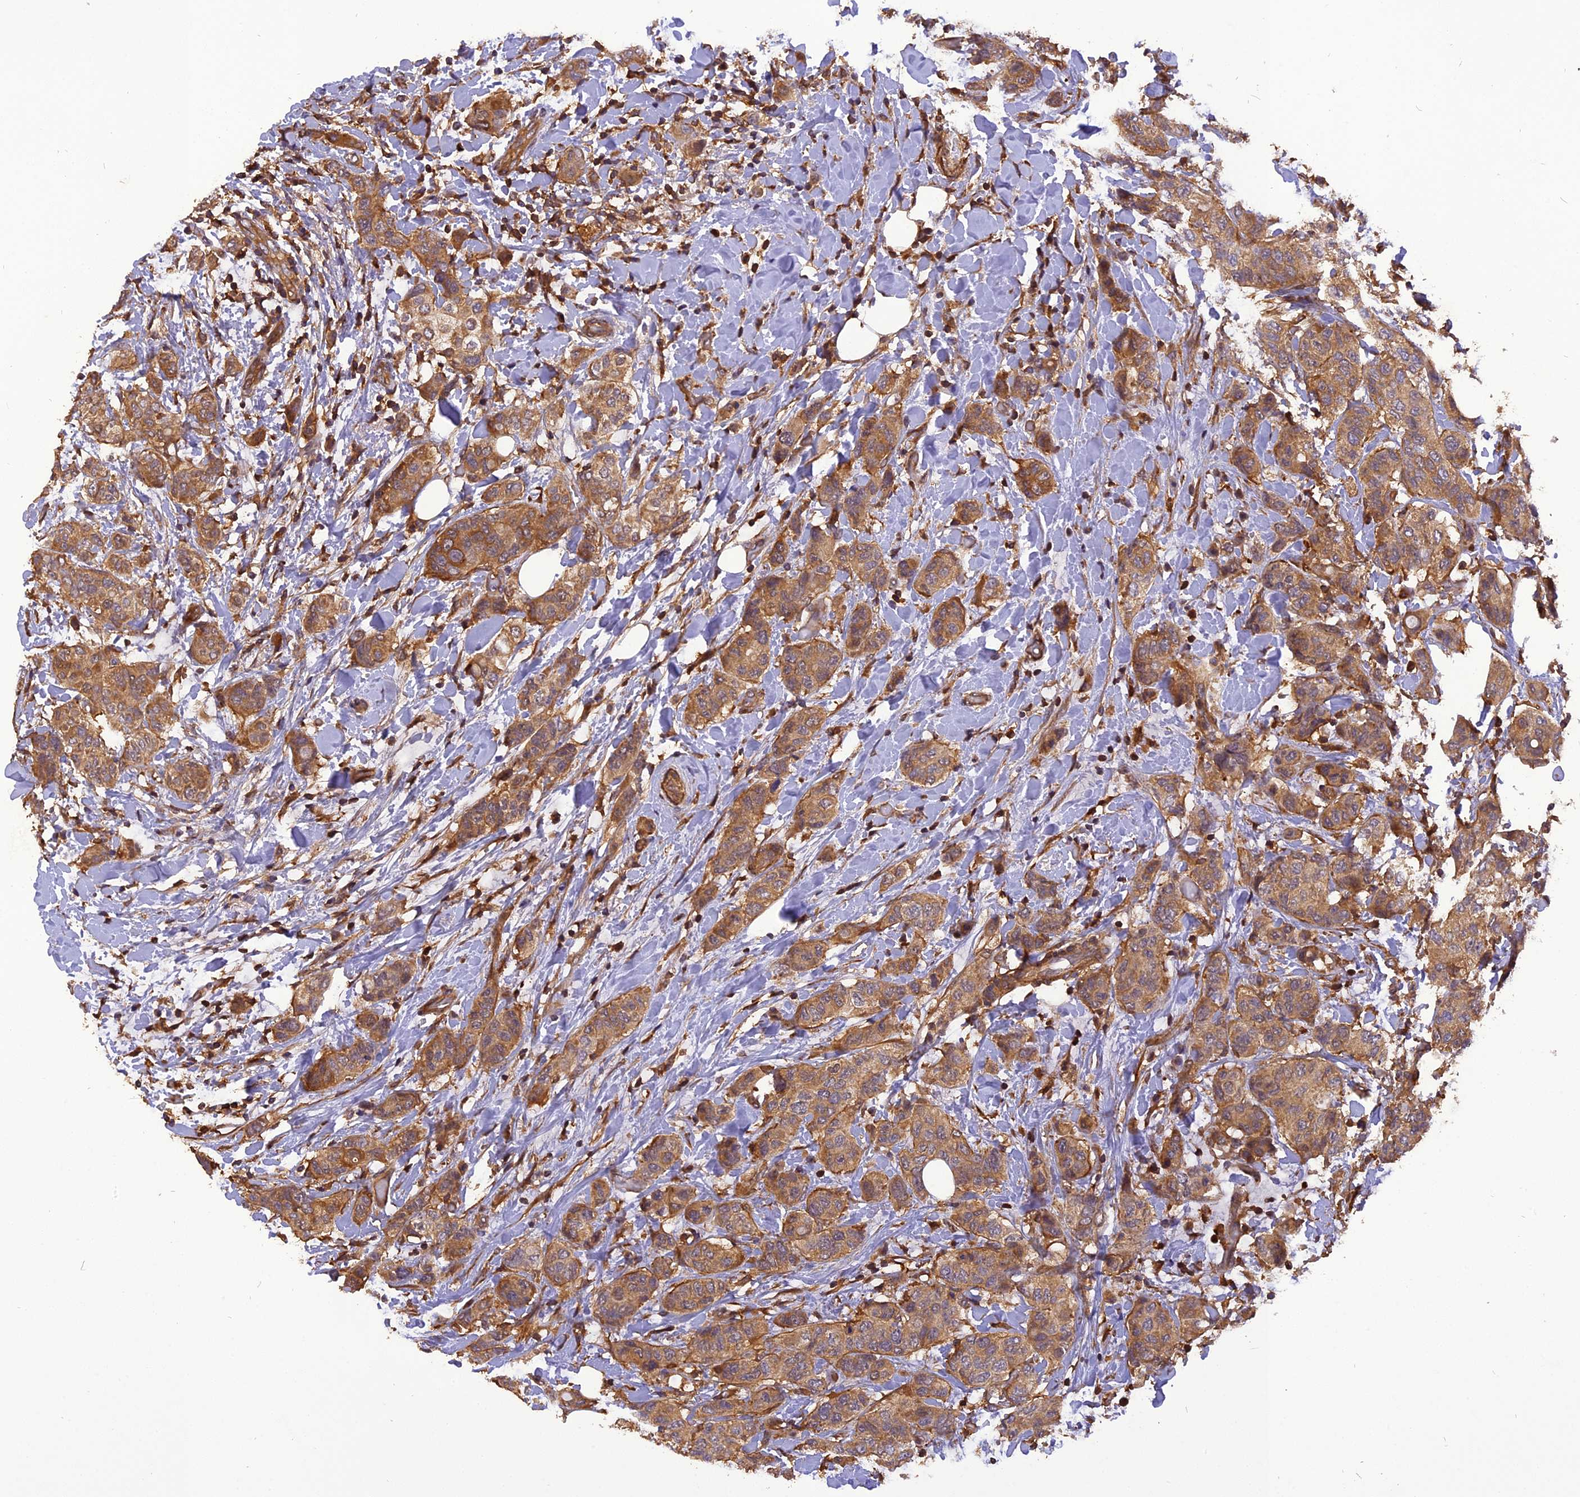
{"staining": {"intensity": "moderate", "quantity": ">75%", "location": "cytoplasmic/membranous"}, "tissue": "breast cancer", "cell_type": "Tumor cells", "image_type": "cancer", "snomed": [{"axis": "morphology", "description": "Lobular carcinoma"}, {"axis": "topography", "description": "Breast"}], "caption": "Immunohistochemistry (IHC) photomicrograph of neoplastic tissue: human lobular carcinoma (breast) stained using immunohistochemistry reveals medium levels of moderate protein expression localized specifically in the cytoplasmic/membranous of tumor cells, appearing as a cytoplasmic/membranous brown color.", "gene": "STOML1", "patient": {"sex": "female", "age": 51}}